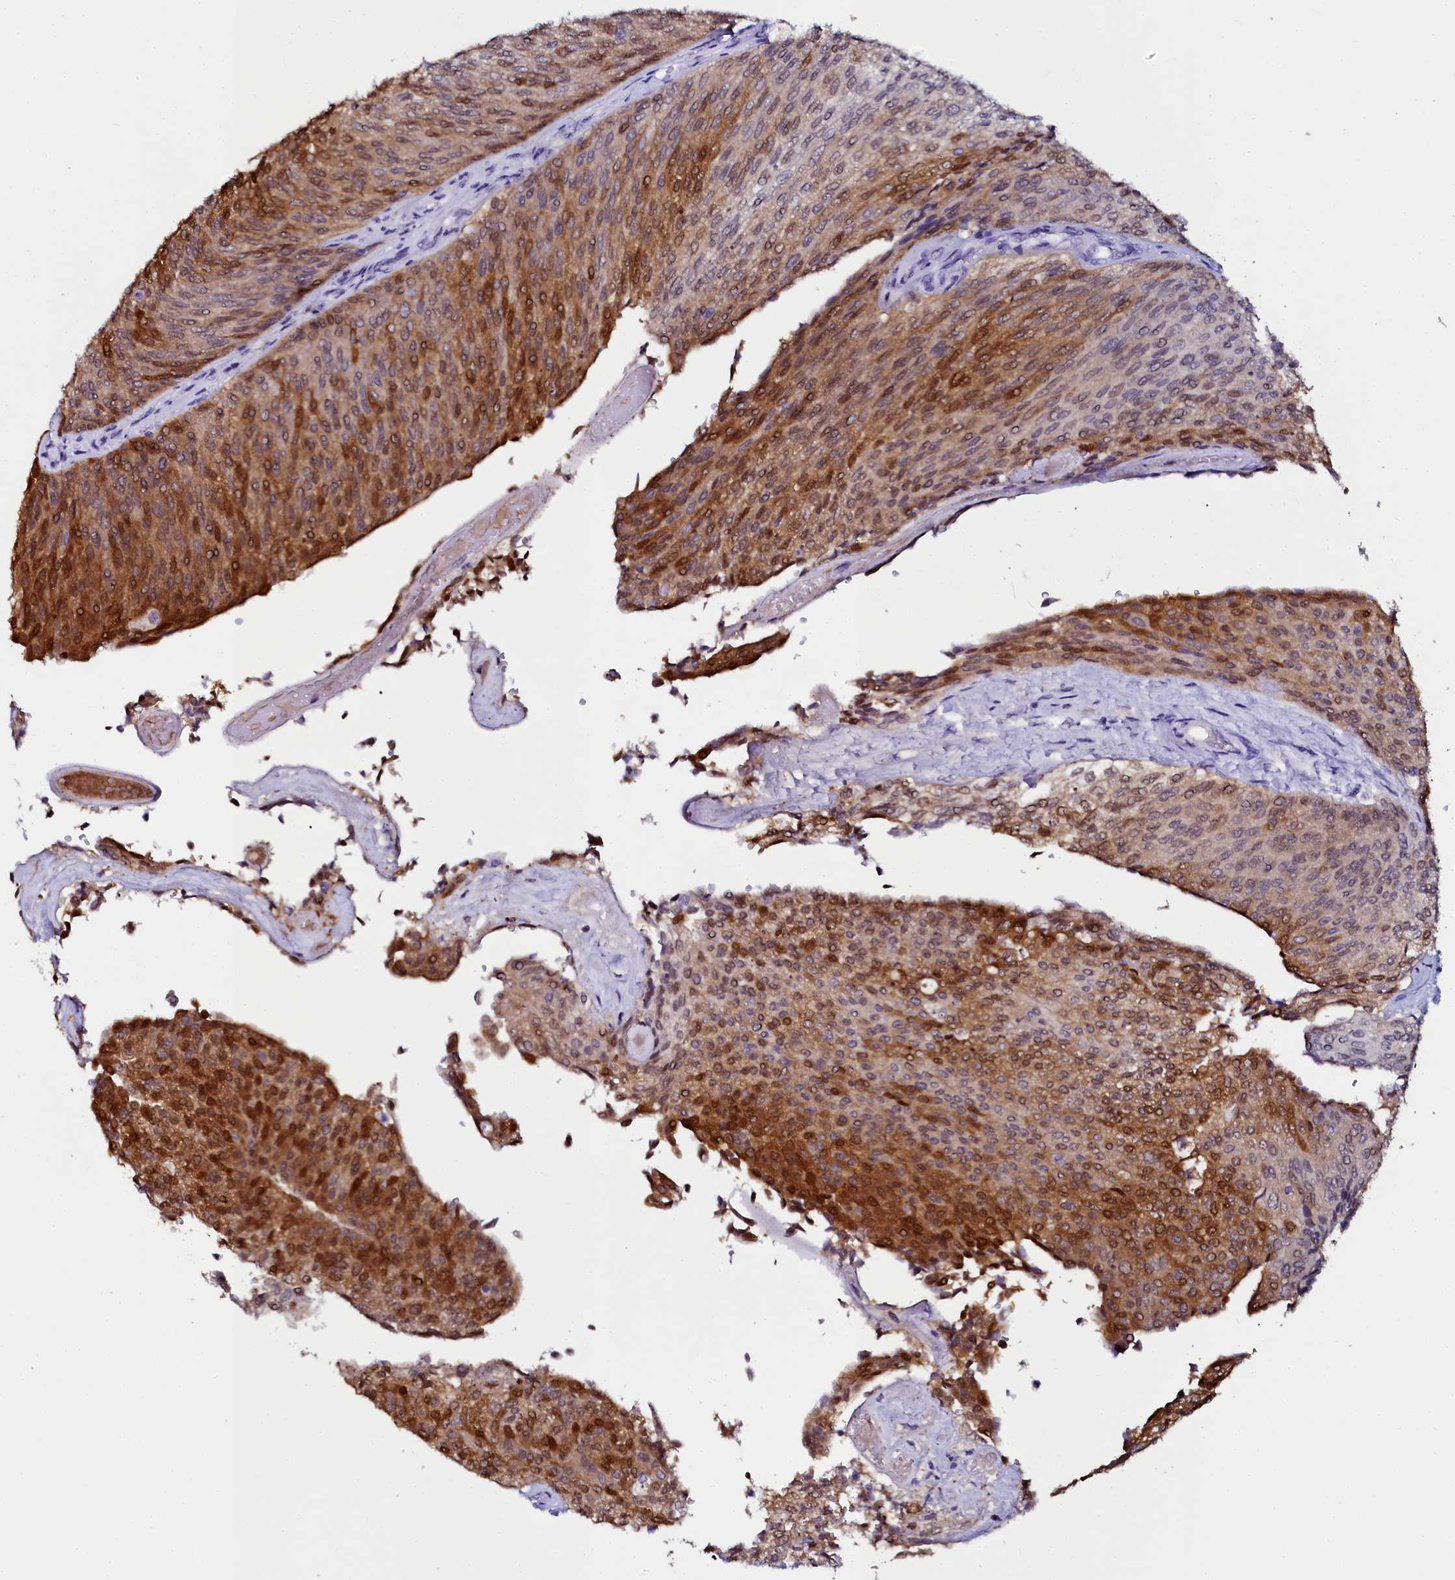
{"staining": {"intensity": "moderate", "quantity": ">75%", "location": "cytoplasmic/membranous,nuclear"}, "tissue": "urothelial cancer", "cell_type": "Tumor cells", "image_type": "cancer", "snomed": [{"axis": "morphology", "description": "Urothelial carcinoma, Low grade"}, {"axis": "topography", "description": "Urinary bladder"}], "caption": "This micrograph demonstrates IHC staining of human urothelial cancer, with medium moderate cytoplasmic/membranous and nuclear positivity in about >75% of tumor cells.", "gene": "SORD", "patient": {"sex": "female", "age": 79}}